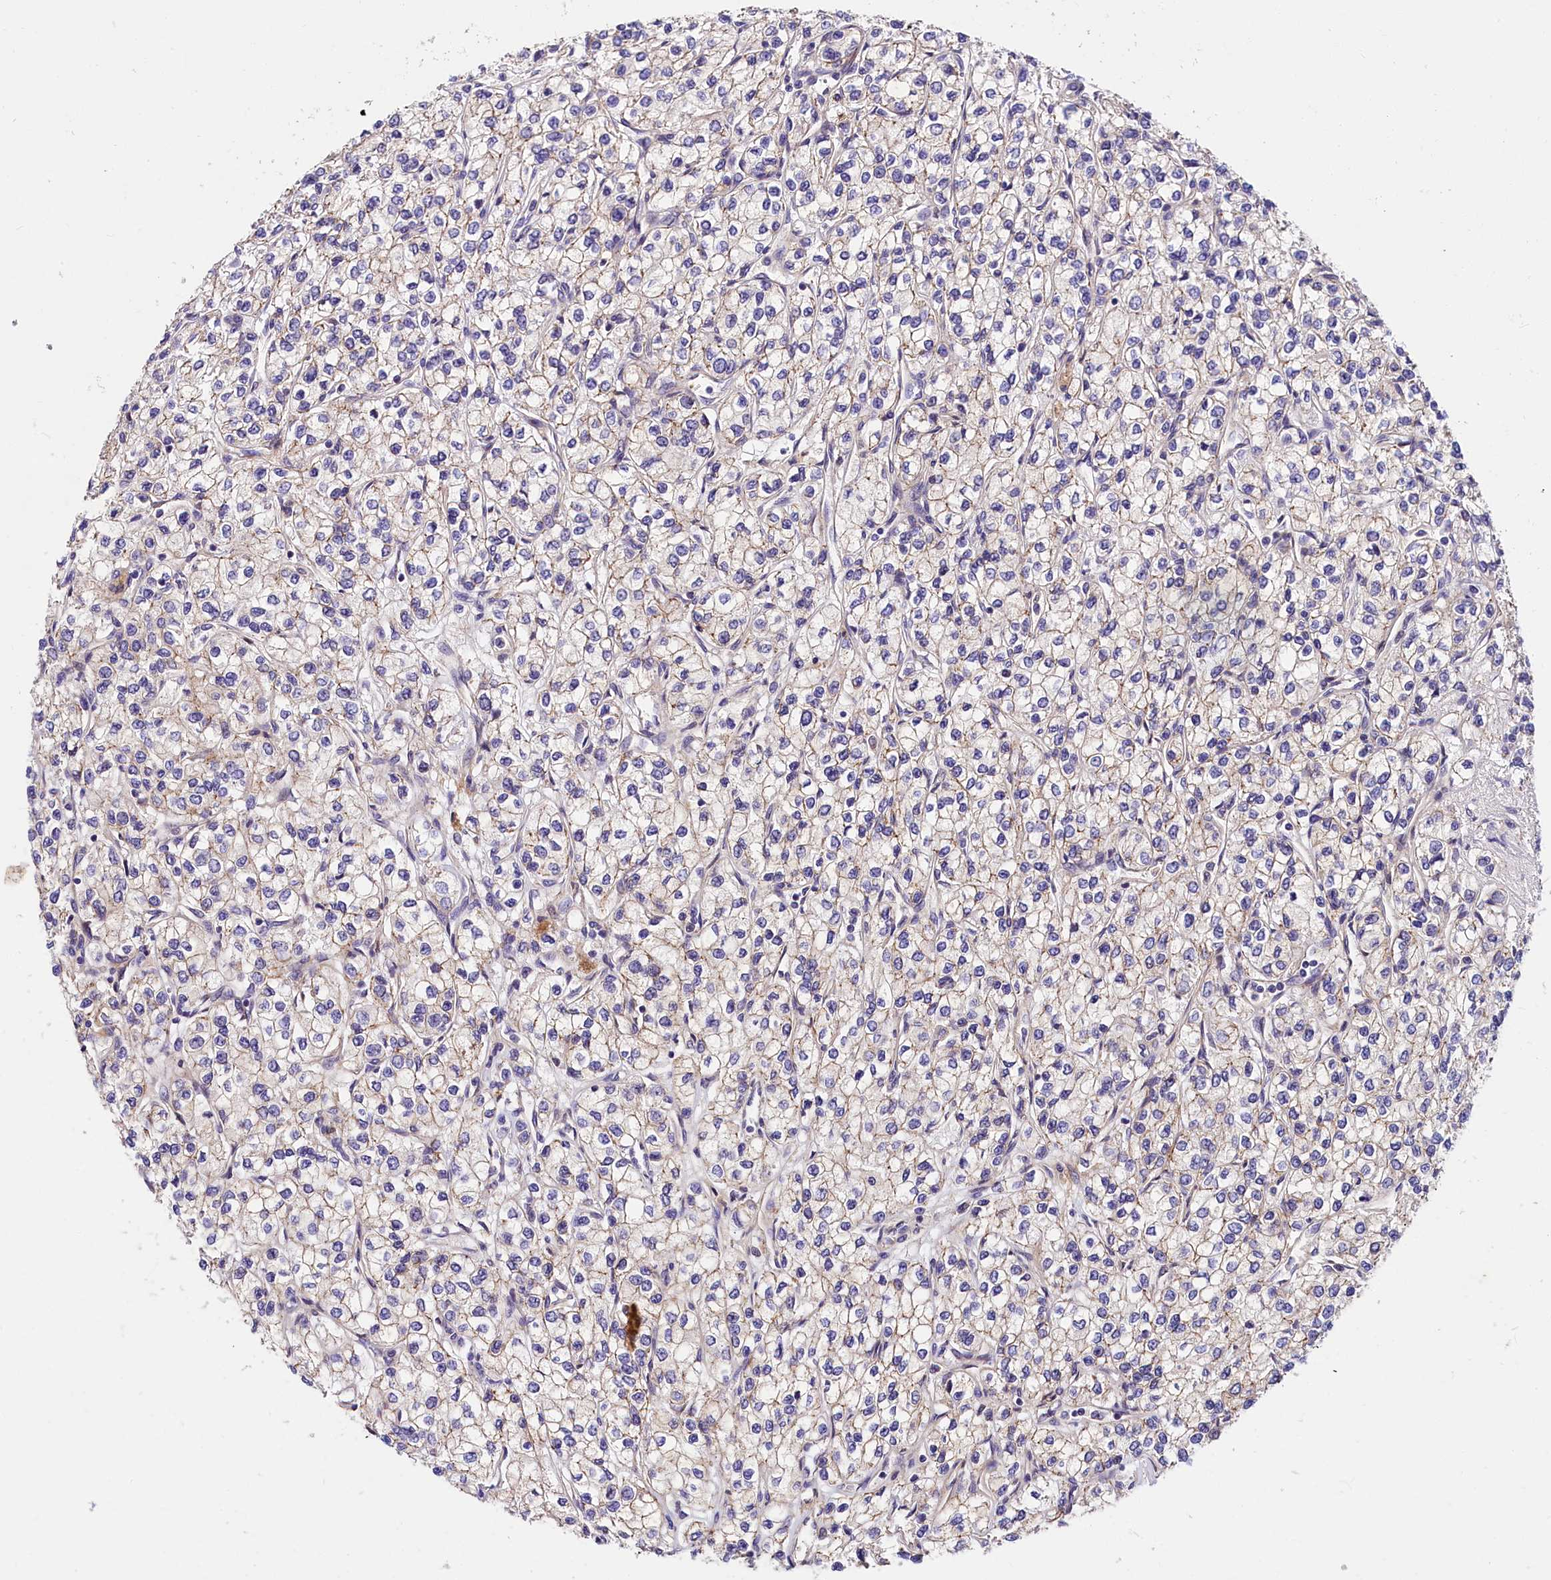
{"staining": {"intensity": "negative", "quantity": "none", "location": "none"}, "tissue": "renal cancer", "cell_type": "Tumor cells", "image_type": "cancer", "snomed": [{"axis": "morphology", "description": "Adenocarcinoma, NOS"}, {"axis": "topography", "description": "Kidney"}], "caption": "DAB (3,3'-diaminobenzidine) immunohistochemical staining of adenocarcinoma (renal) shows no significant positivity in tumor cells.", "gene": "ARMC6", "patient": {"sex": "male", "age": 80}}